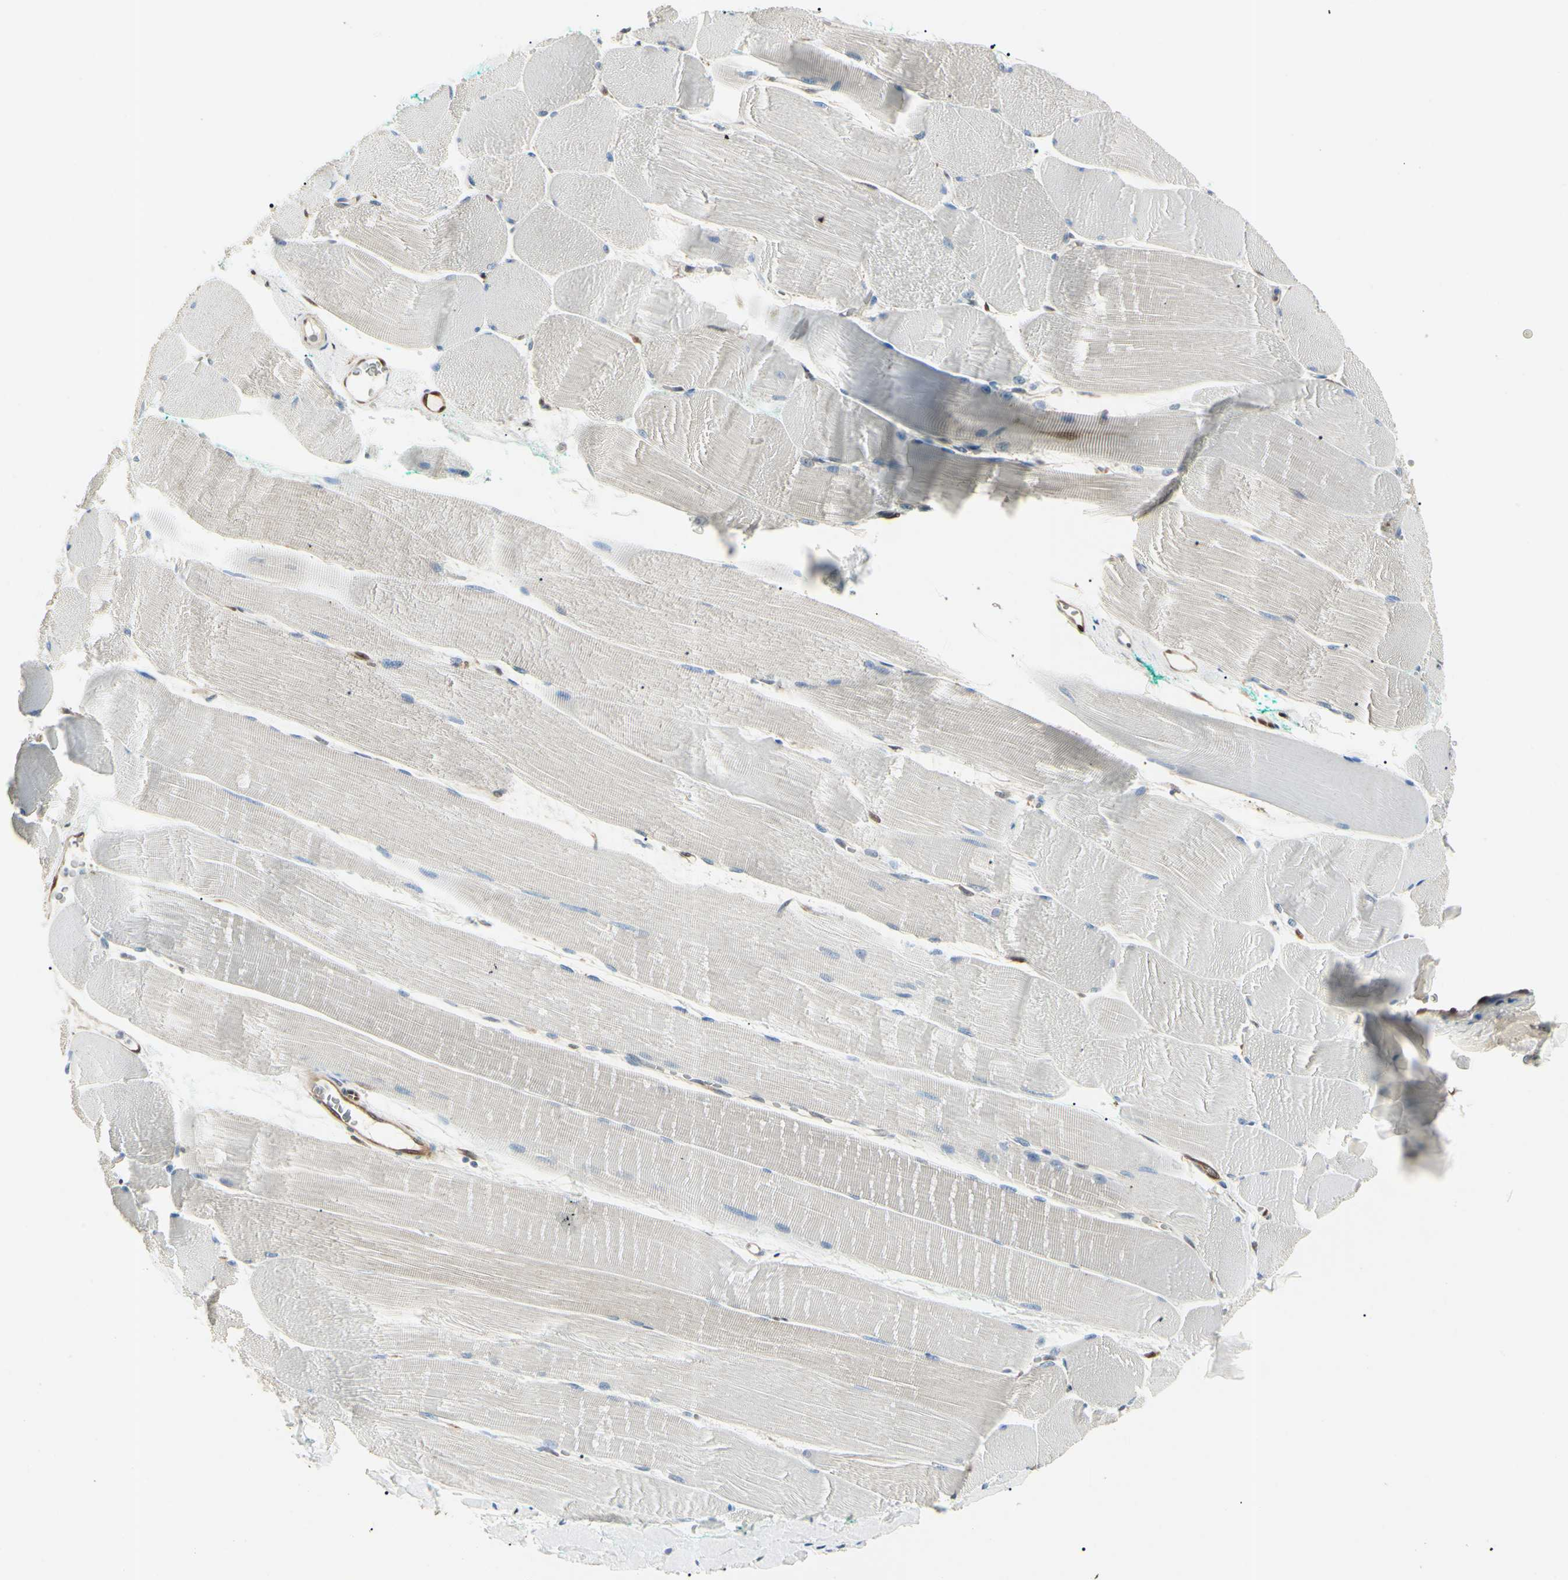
{"staining": {"intensity": "negative", "quantity": "none", "location": "none"}, "tissue": "skeletal muscle", "cell_type": "Myocytes", "image_type": "normal", "snomed": [{"axis": "morphology", "description": "Normal tissue, NOS"}, {"axis": "morphology", "description": "Squamous cell carcinoma, NOS"}, {"axis": "topography", "description": "Skeletal muscle"}], "caption": "IHC of normal human skeletal muscle displays no expression in myocytes.", "gene": "AKR1C3", "patient": {"sex": "male", "age": 51}}